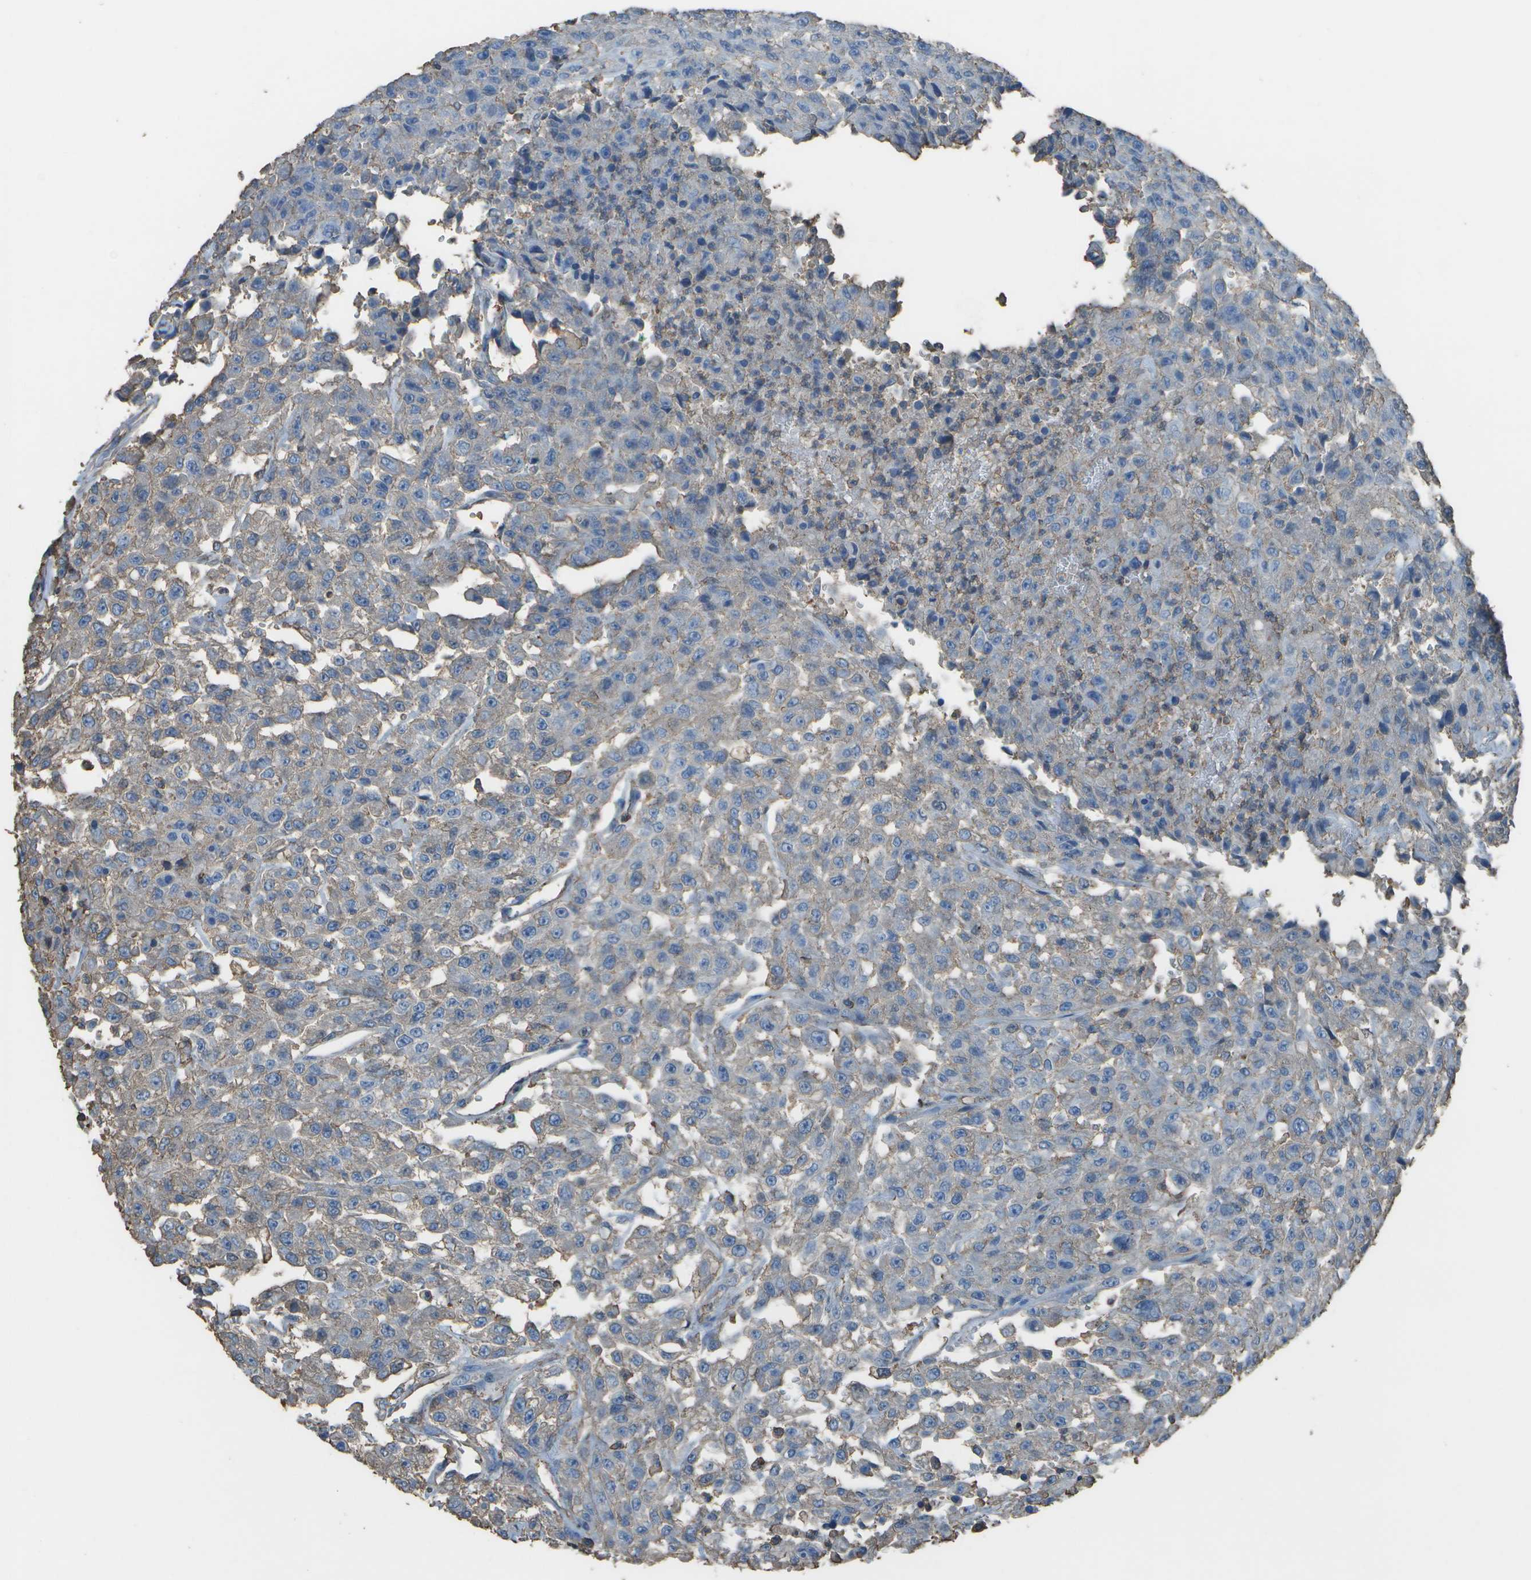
{"staining": {"intensity": "negative", "quantity": "none", "location": "none"}, "tissue": "urothelial cancer", "cell_type": "Tumor cells", "image_type": "cancer", "snomed": [{"axis": "morphology", "description": "Urothelial carcinoma, High grade"}, {"axis": "topography", "description": "Urinary bladder"}], "caption": "Histopathology image shows no protein expression in tumor cells of urothelial carcinoma (high-grade) tissue. (DAB (3,3'-diaminobenzidine) IHC visualized using brightfield microscopy, high magnification).", "gene": "CYP4F11", "patient": {"sex": "male", "age": 46}}